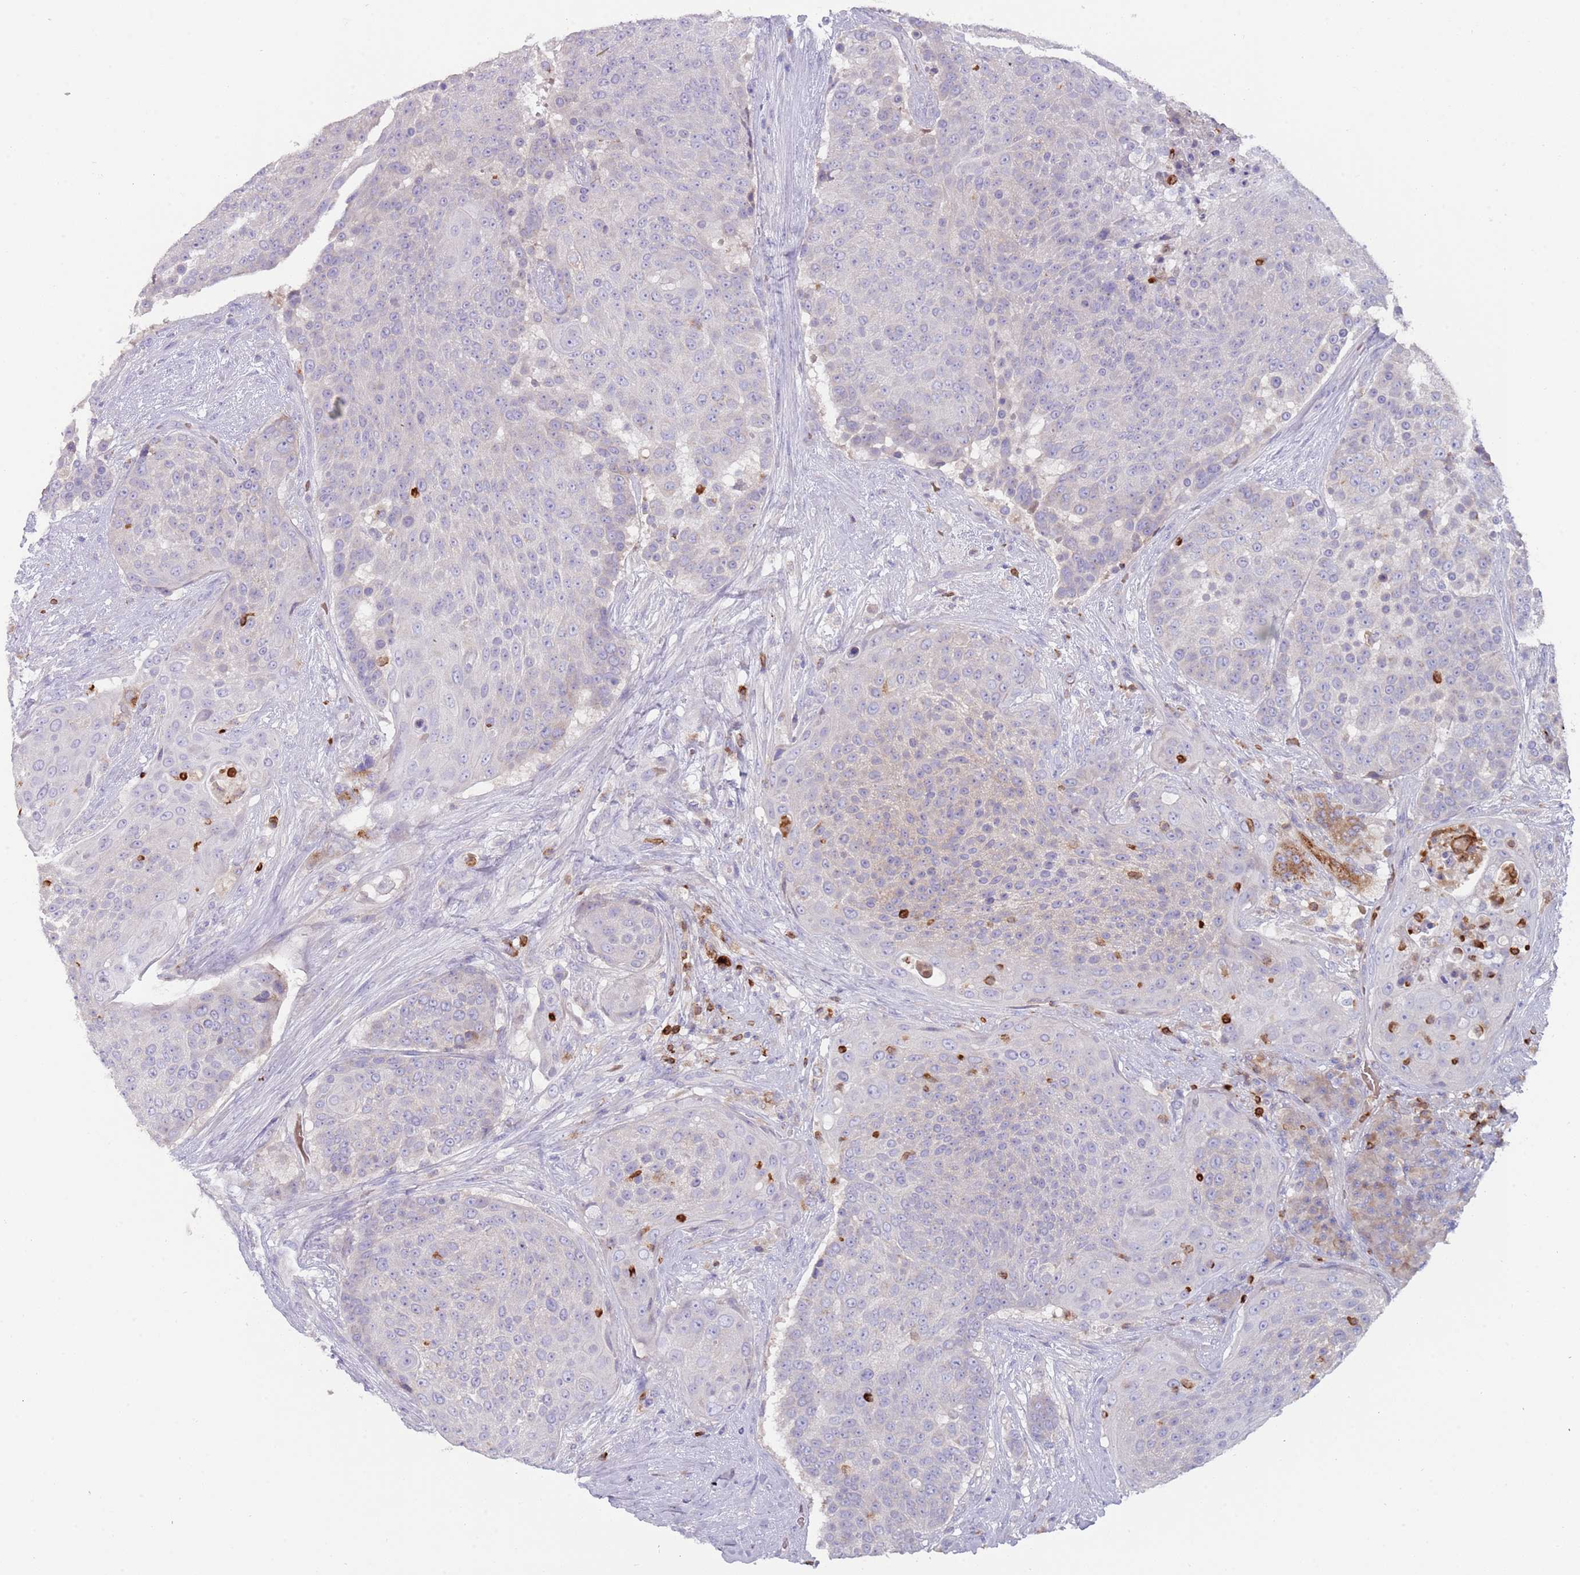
{"staining": {"intensity": "negative", "quantity": "none", "location": "none"}, "tissue": "urothelial cancer", "cell_type": "Tumor cells", "image_type": "cancer", "snomed": [{"axis": "morphology", "description": "Urothelial carcinoma, High grade"}, {"axis": "topography", "description": "Urinary bladder"}], "caption": "The photomicrograph exhibits no staining of tumor cells in urothelial cancer.", "gene": "TMEM251", "patient": {"sex": "female", "age": 63}}